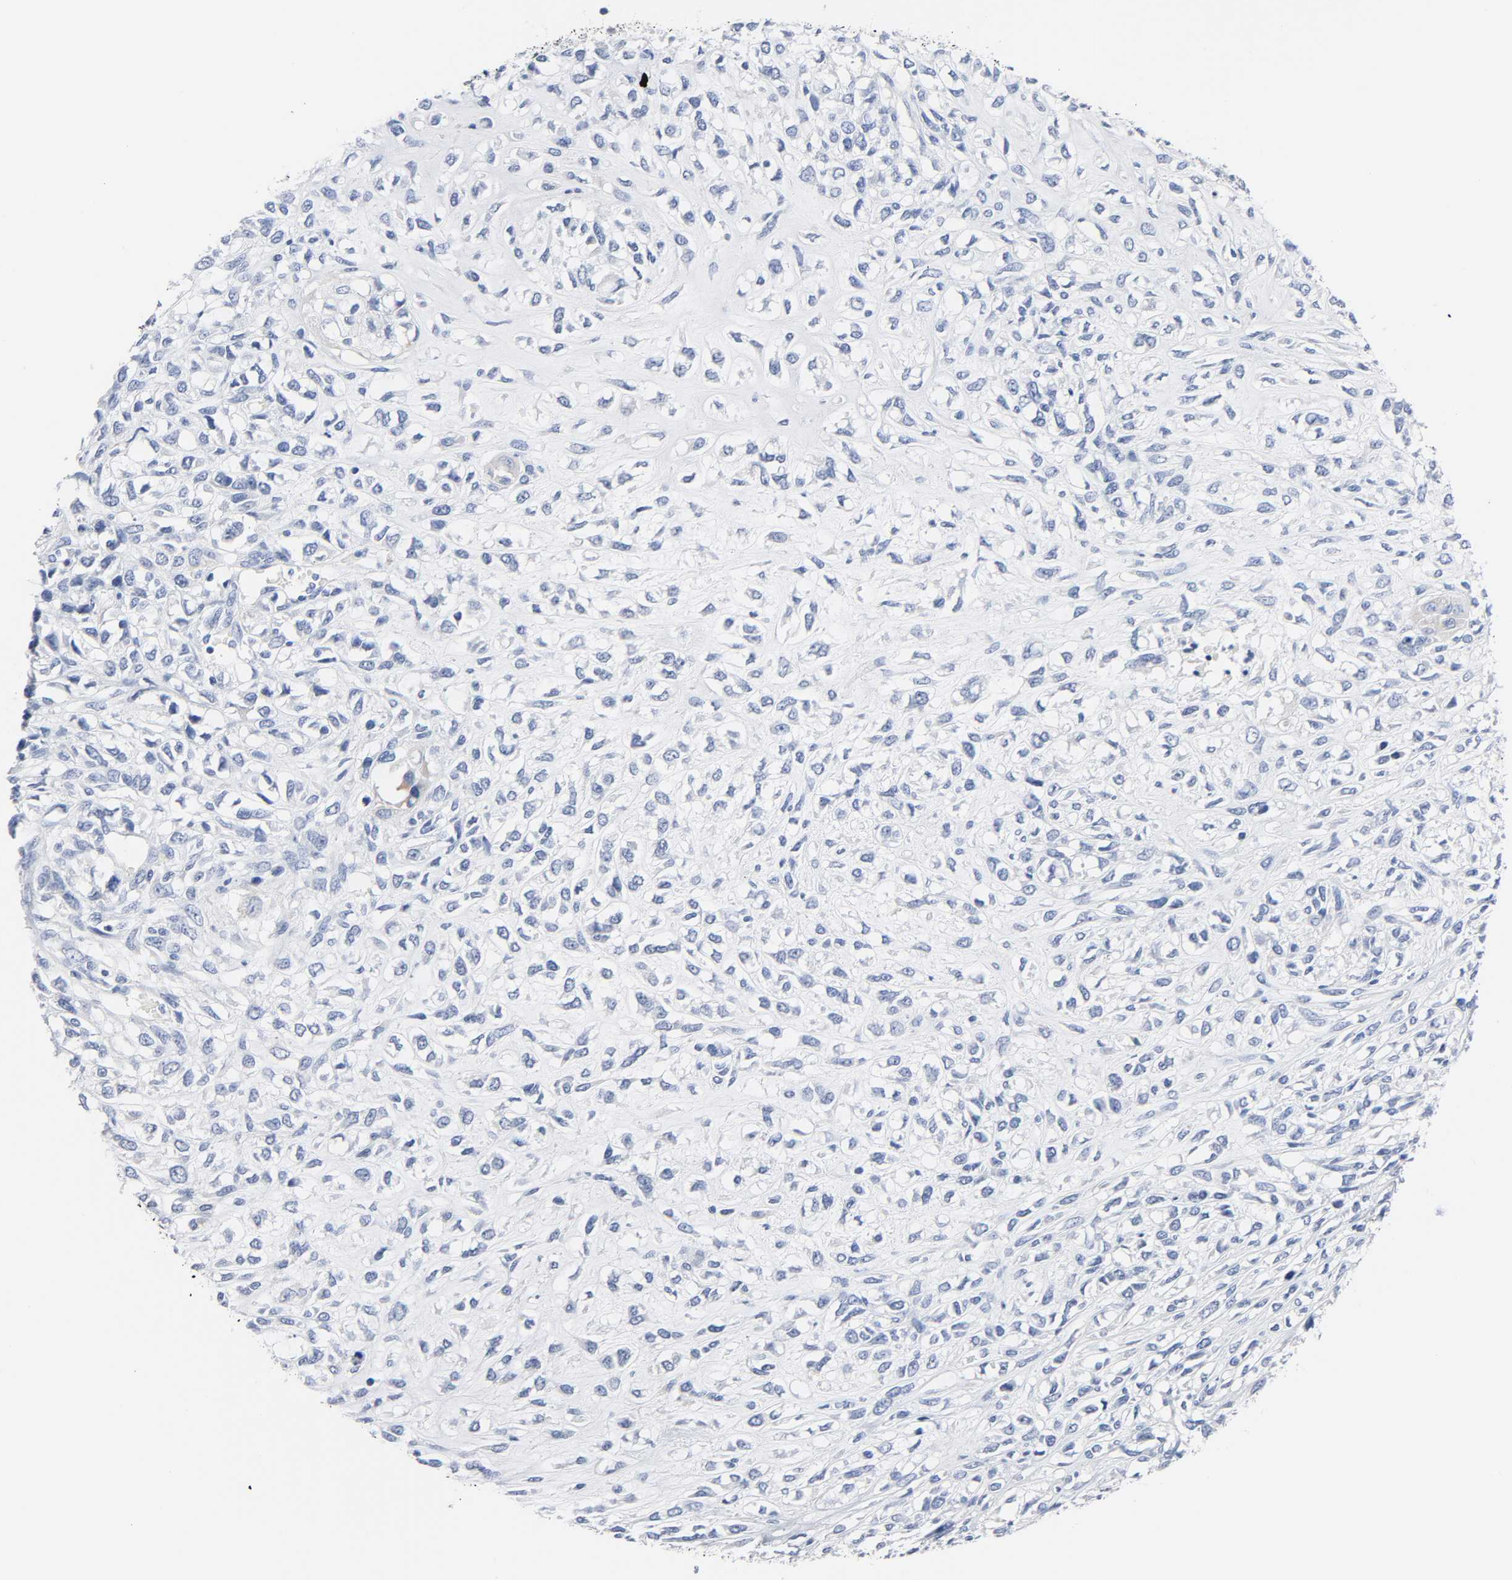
{"staining": {"intensity": "negative", "quantity": "none", "location": "none"}, "tissue": "head and neck cancer", "cell_type": "Tumor cells", "image_type": "cancer", "snomed": [{"axis": "morphology", "description": "Necrosis, NOS"}, {"axis": "morphology", "description": "Neoplasm, malignant, NOS"}, {"axis": "topography", "description": "Salivary gland"}, {"axis": "topography", "description": "Head-Neck"}], "caption": "Image shows no significant protein staining in tumor cells of malignant neoplasm (head and neck).", "gene": "ACP3", "patient": {"sex": "male", "age": 43}}